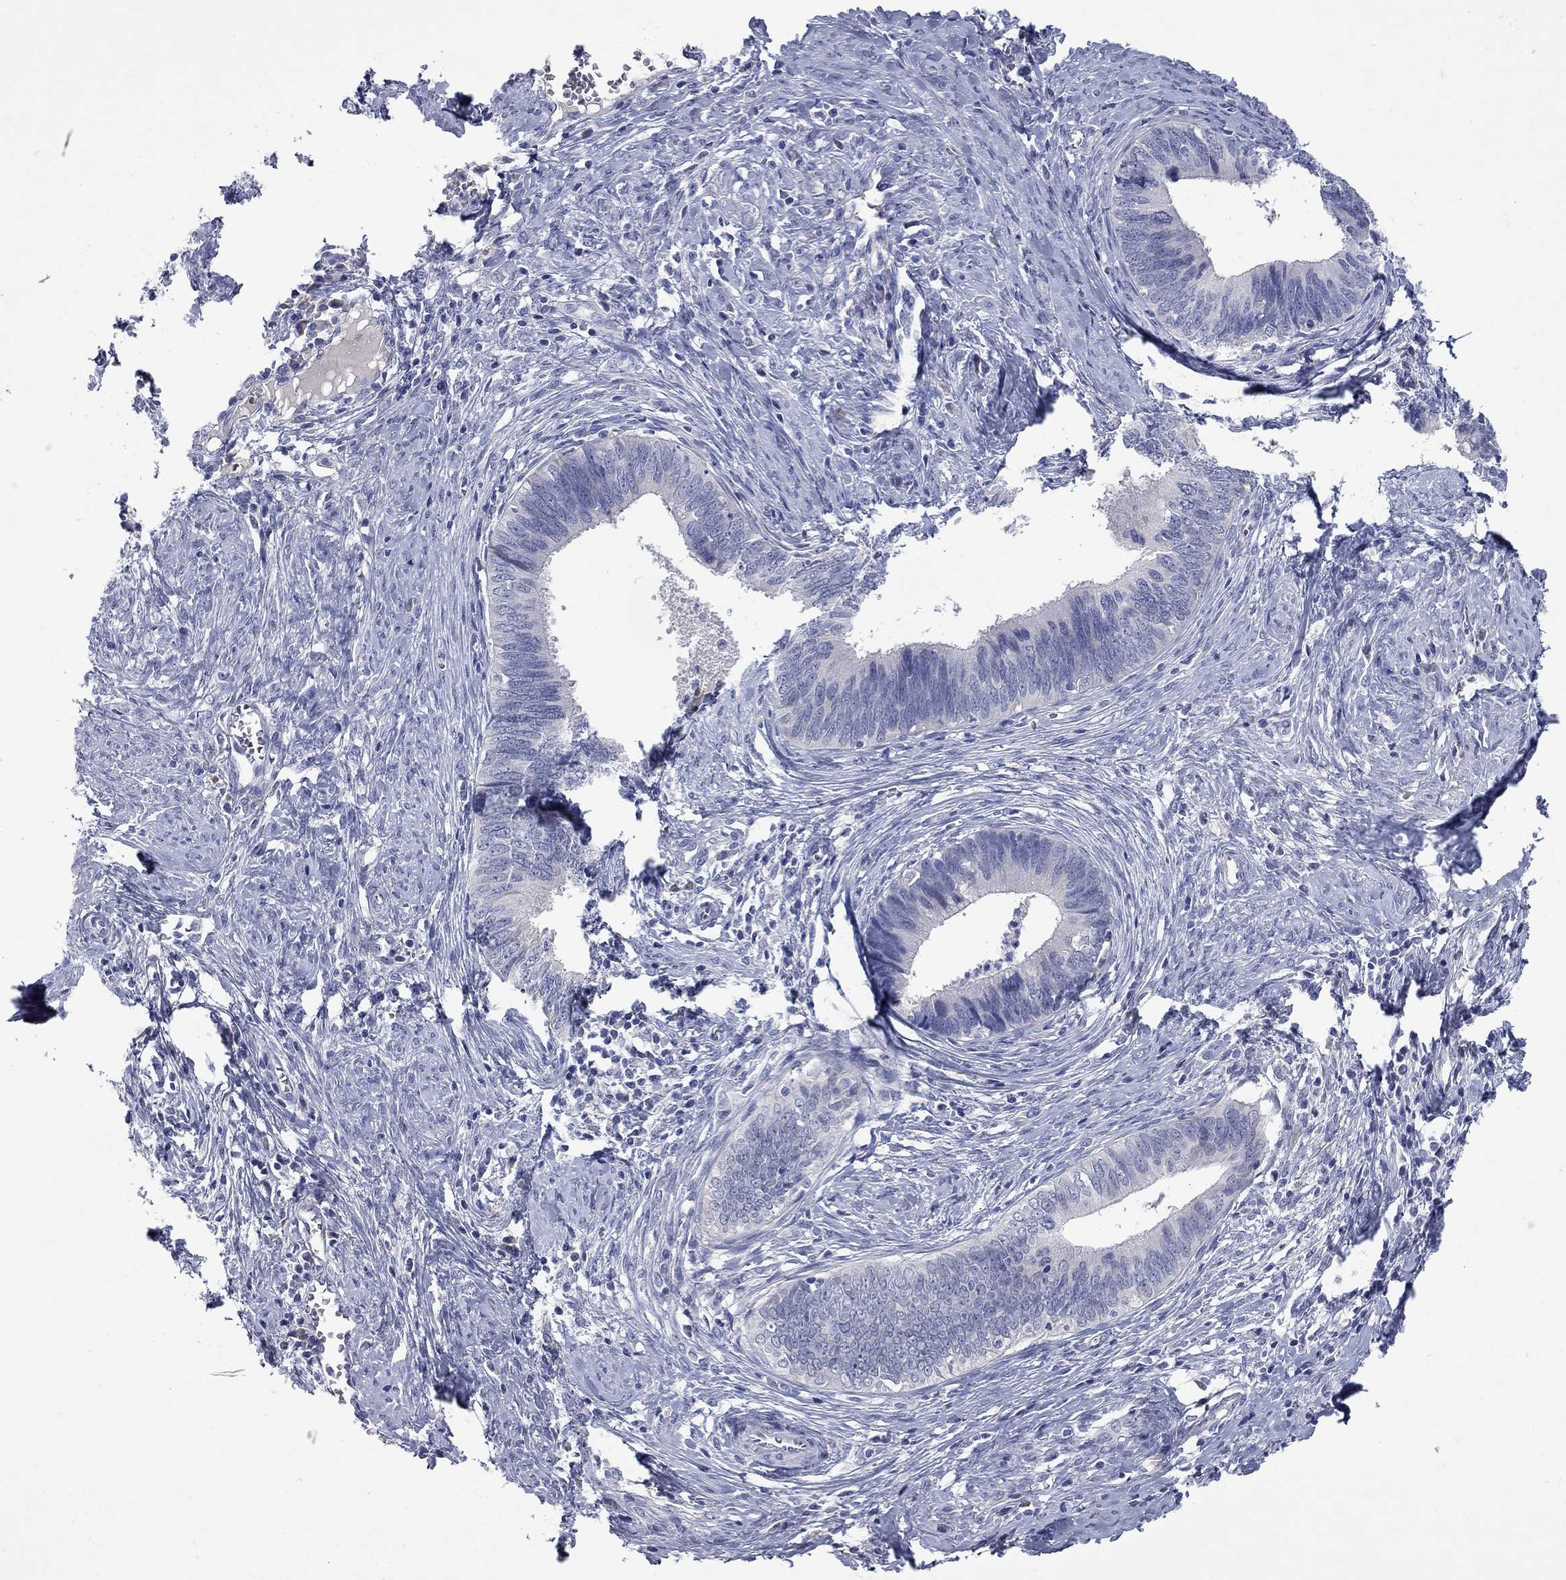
{"staining": {"intensity": "negative", "quantity": "none", "location": "none"}, "tissue": "cervical cancer", "cell_type": "Tumor cells", "image_type": "cancer", "snomed": [{"axis": "morphology", "description": "Adenocarcinoma, NOS"}, {"axis": "topography", "description": "Cervix"}], "caption": "Tumor cells are negative for brown protein staining in adenocarcinoma (cervical). Brightfield microscopy of IHC stained with DAB (brown) and hematoxylin (blue), captured at high magnification.", "gene": "UNC119B", "patient": {"sex": "female", "age": 42}}